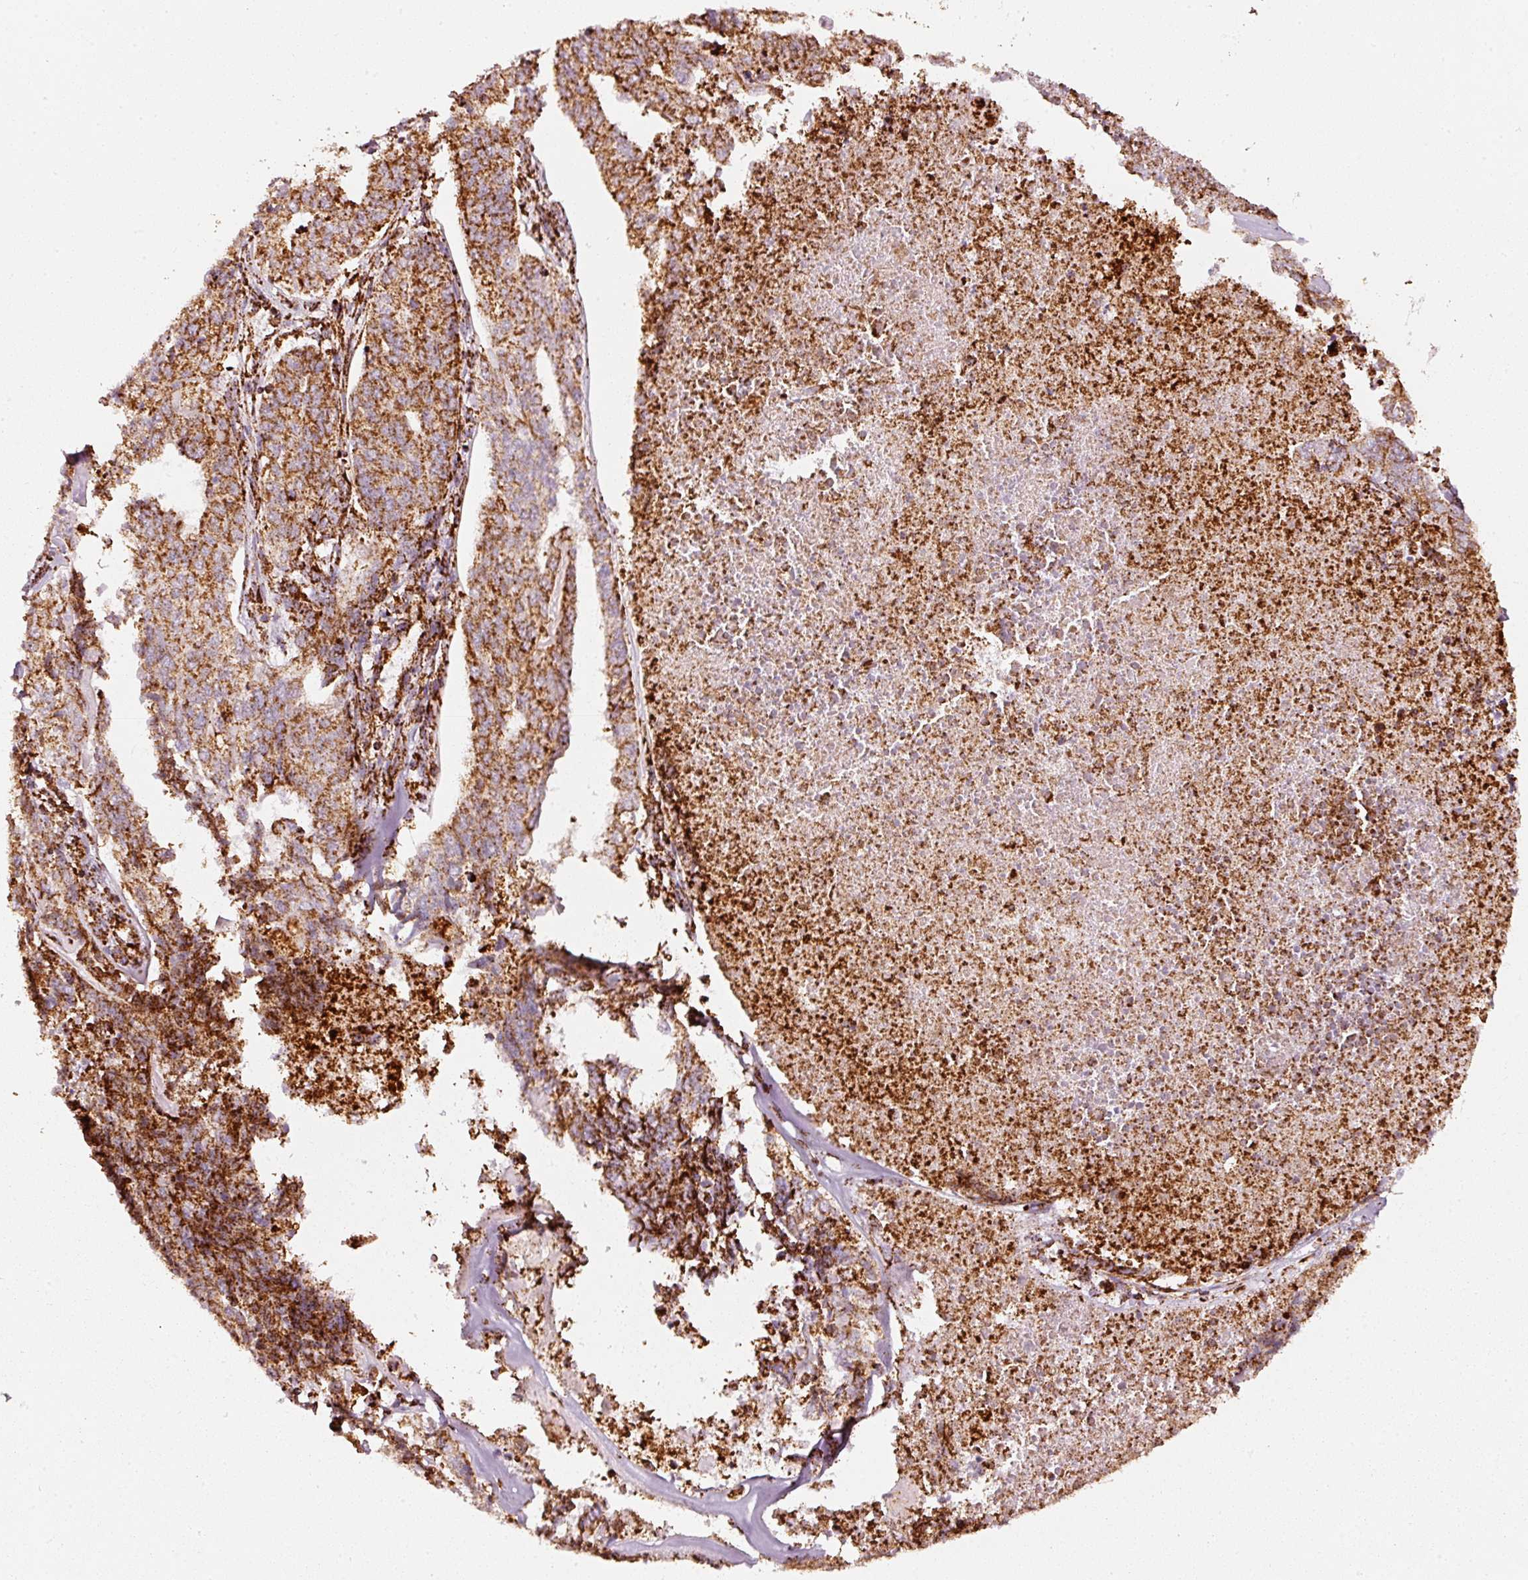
{"staining": {"intensity": "strong", "quantity": ">75%", "location": "cytoplasmic/membranous"}, "tissue": "endometrial cancer", "cell_type": "Tumor cells", "image_type": "cancer", "snomed": [{"axis": "morphology", "description": "Adenocarcinoma, NOS"}, {"axis": "topography", "description": "Endometrium"}], "caption": "Strong cytoplasmic/membranous protein expression is present in approximately >75% of tumor cells in endometrial adenocarcinoma. (brown staining indicates protein expression, while blue staining denotes nuclei).", "gene": "UQCRC1", "patient": {"sex": "female", "age": 73}}